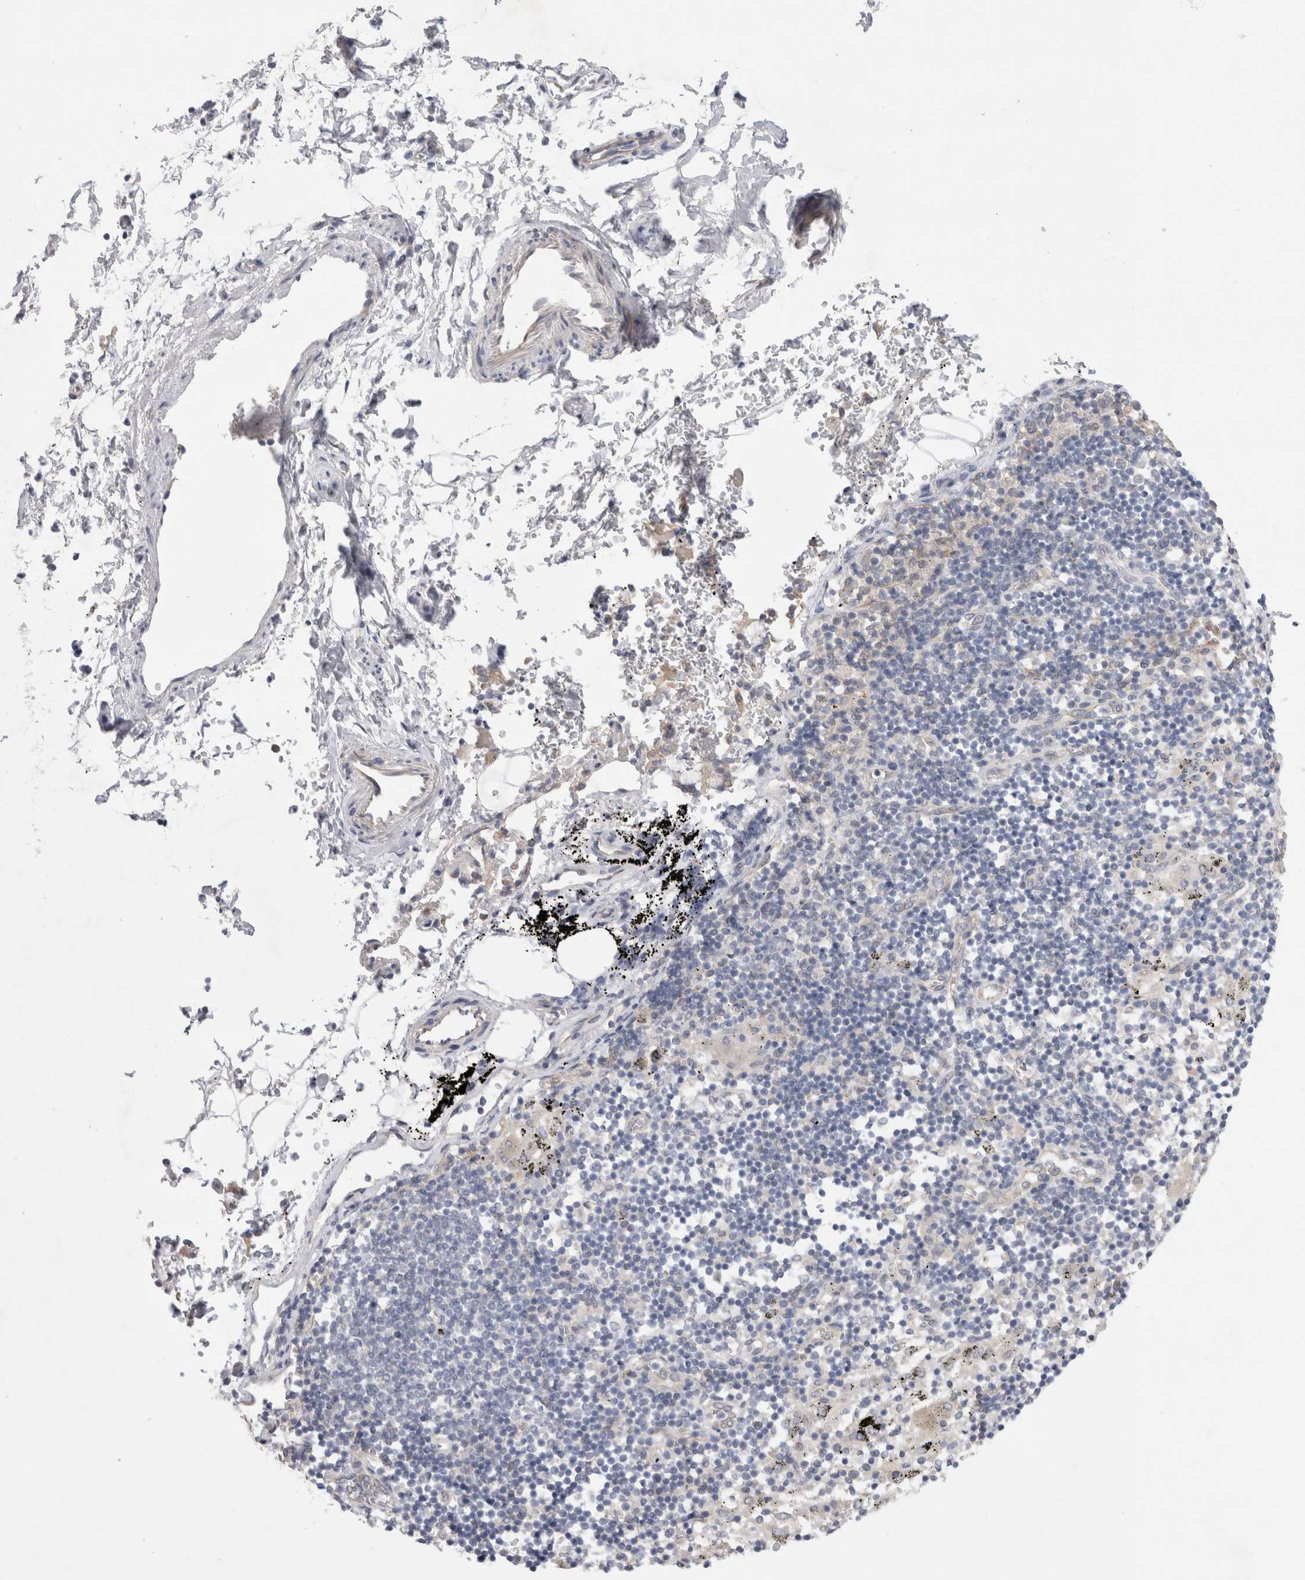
{"staining": {"intensity": "negative", "quantity": "none", "location": "none"}, "tissue": "adipose tissue", "cell_type": "Adipocytes", "image_type": "normal", "snomed": [{"axis": "morphology", "description": "Normal tissue, NOS"}, {"axis": "topography", "description": "Cartilage tissue"}, {"axis": "topography", "description": "Lung"}], "caption": "DAB immunohistochemical staining of normal human adipose tissue reveals no significant staining in adipocytes.", "gene": "WIPF2", "patient": {"sex": "female", "age": 77}}